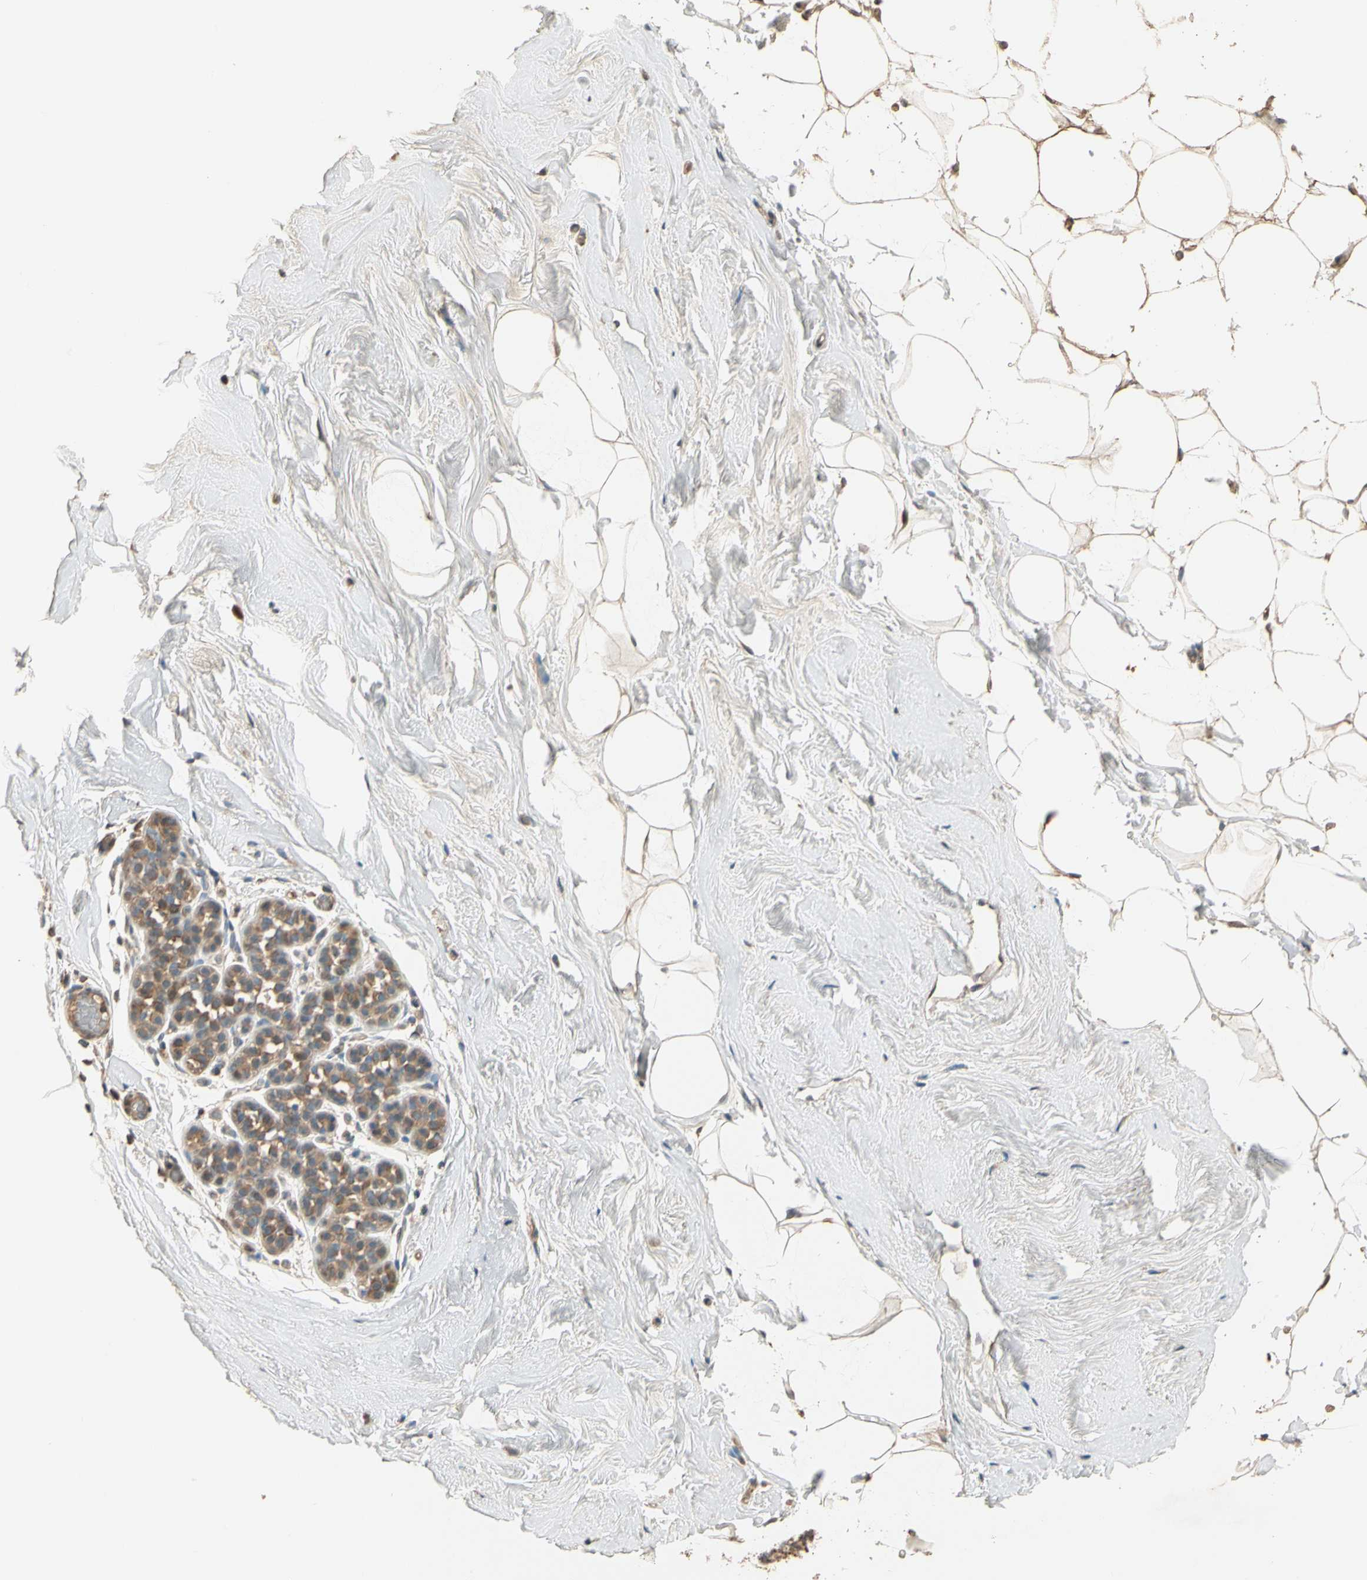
{"staining": {"intensity": "weak", "quantity": ">75%", "location": "cytoplasmic/membranous"}, "tissue": "breast", "cell_type": "Adipocytes", "image_type": "normal", "snomed": [{"axis": "morphology", "description": "Normal tissue, NOS"}, {"axis": "topography", "description": "Breast"}], "caption": "The image shows a brown stain indicating the presence of a protein in the cytoplasmic/membranous of adipocytes in breast. (brown staining indicates protein expression, while blue staining denotes nuclei).", "gene": "TNFRSF21", "patient": {"sex": "female", "age": 75}}